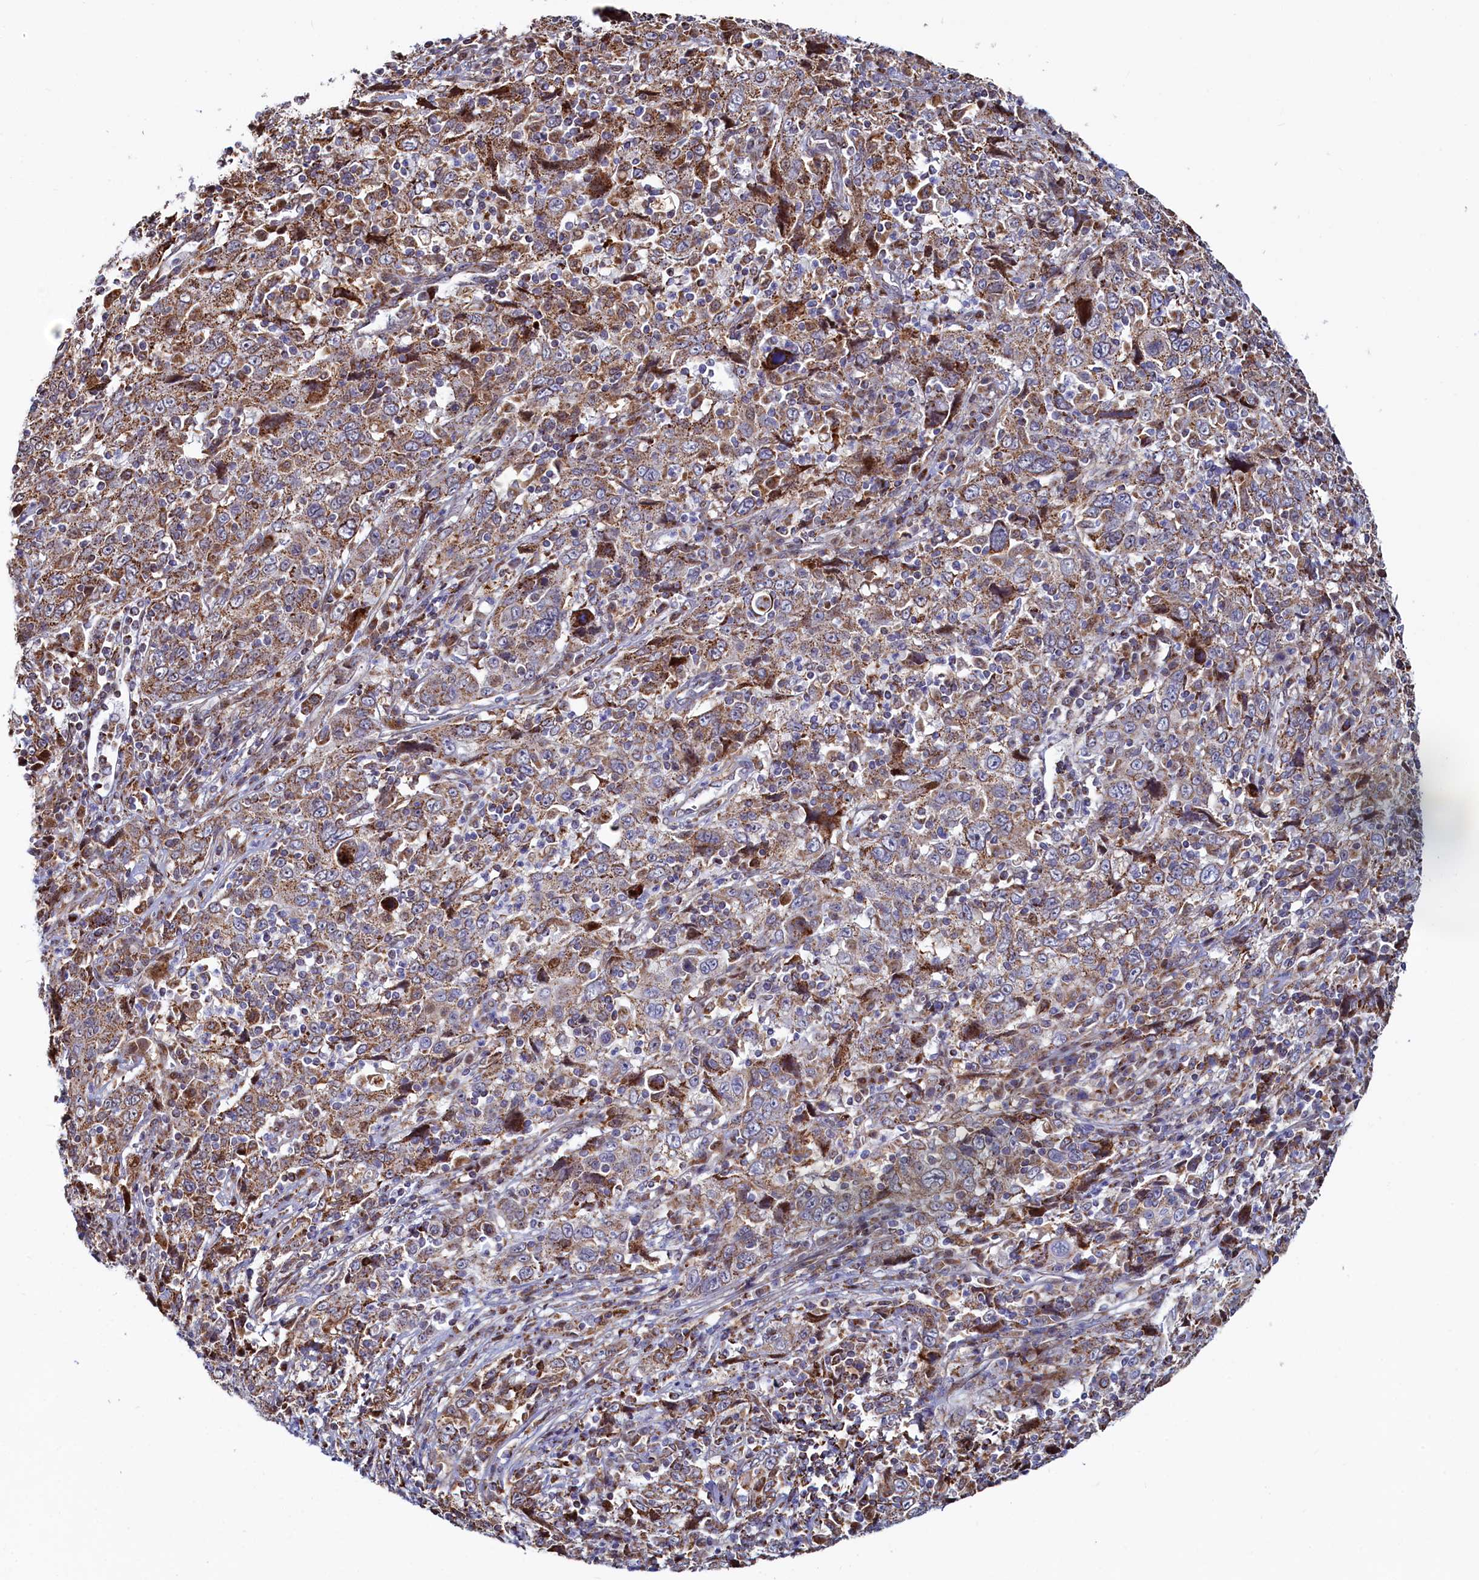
{"staining": {"intensity": "moderate", "quantity": ">75%", "location": "cytoplasmic/membranous"}, "tissue": "cervical cancer", "cell_type": "Tumor cells", "image_type": "cancer", "snomed": [{"axis": "morphology", "description": "Squamous cell carcinoma, NOS"}, {"axis": "topography", "description": "Cervix"}], "caption": "About >75% of tumor cells in cervical cancer (squamous cell carcinoma) reveal moderate cytoplasmic/membranous protein expression as visualized by brown immunohistochemical staining.", "gene": "HDGFL3", "patient": {"sex": "female", "age": 46}}